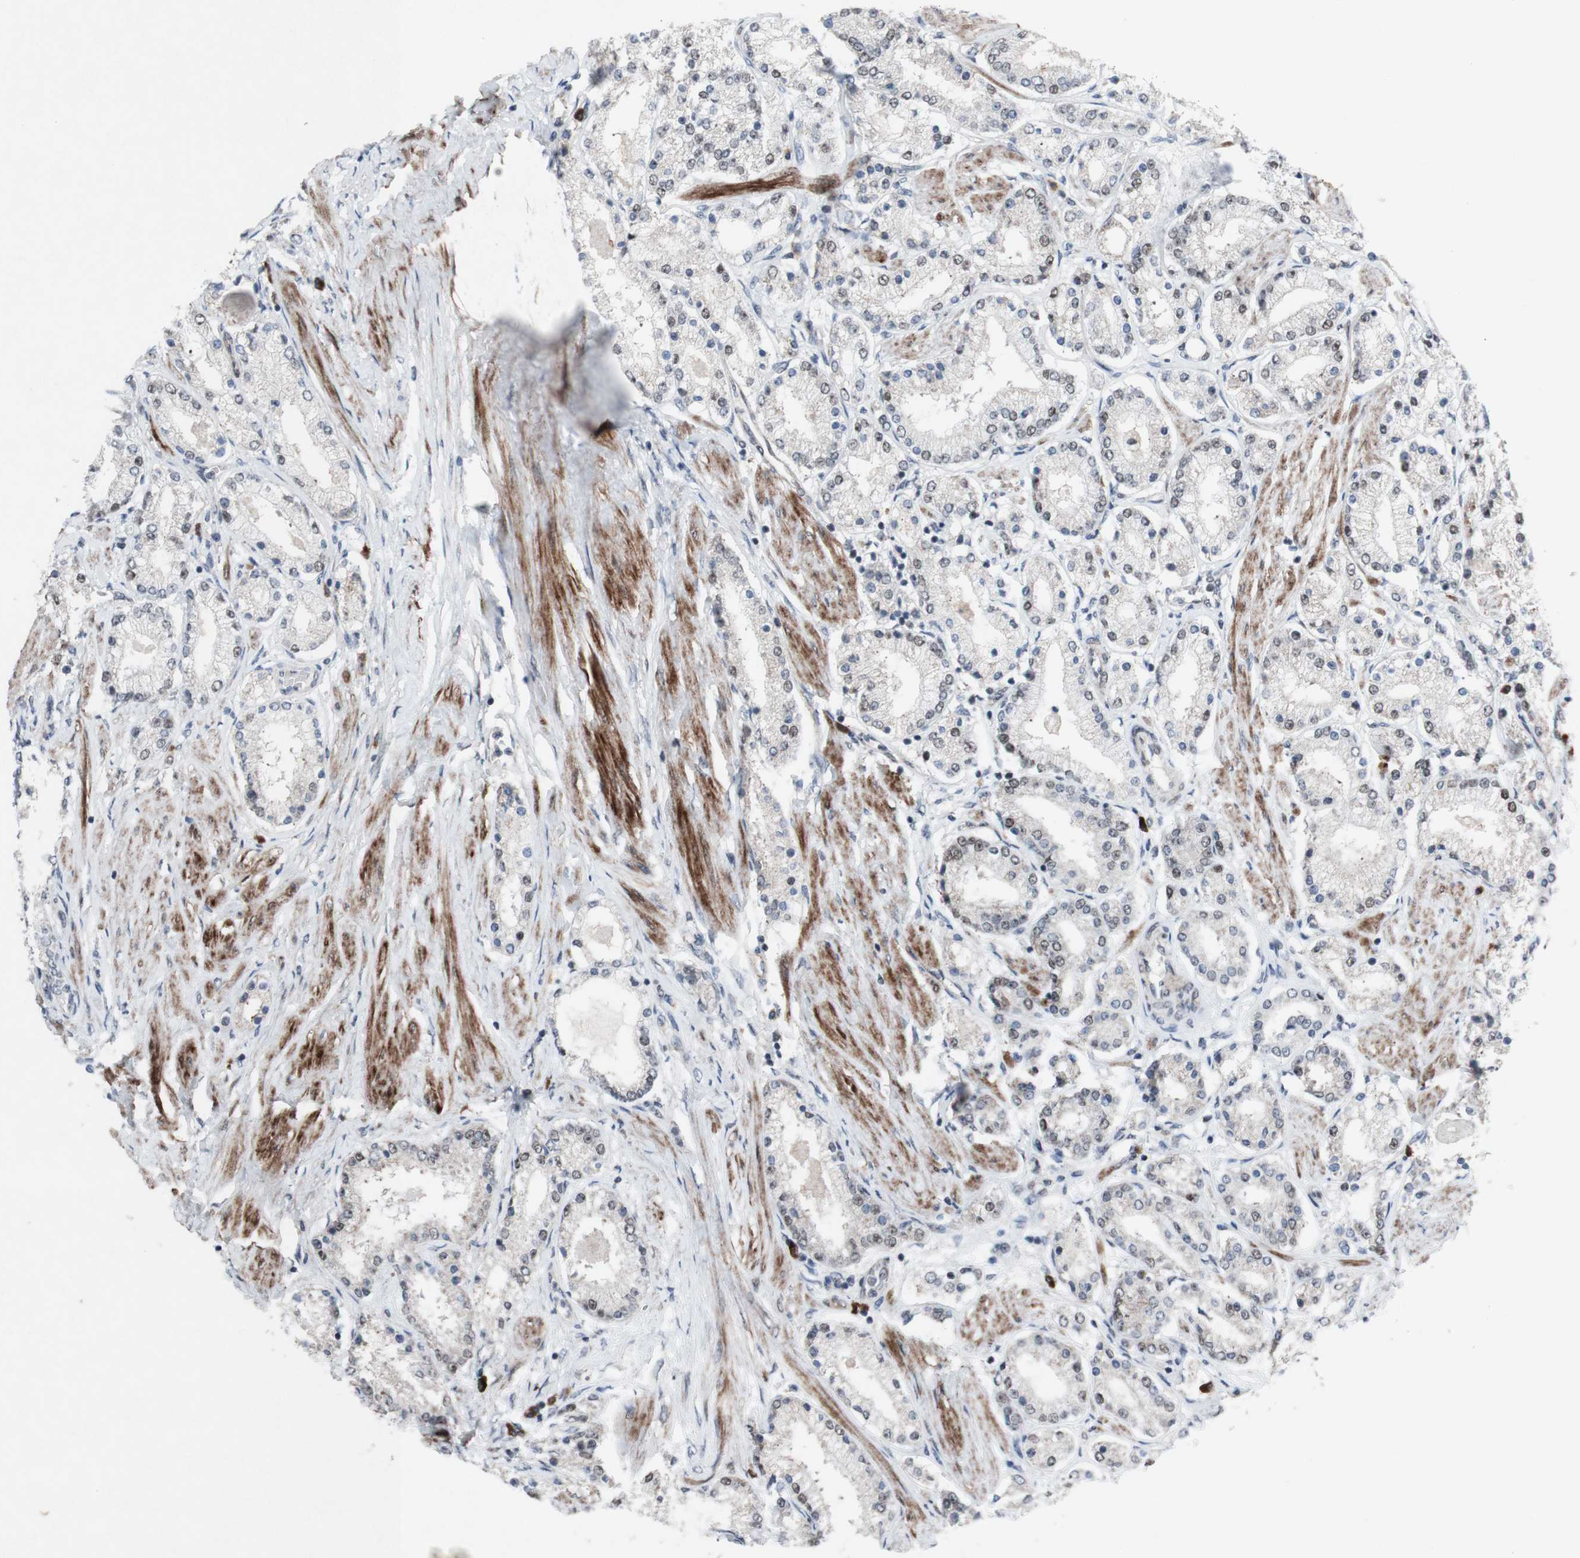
{"staining": {"intensity": "negative", "quantity": "none", "location": "none"}, "tissue": "prostate cancer", "cell_type": "Tumor cells", "image_type": "cancer", "snomed": [{"axis": "morphology", "description": "Adenocarcinoma, Low grade"}, {"axis": "topography", "description": "Prostate"}], "caption": "Human prostate adenocarcinoma (low-grade) stained for a protein using immunohistochemistry displays no positivity in tumor cells.", "gene": "POLR1A", "patient": {"sex": "male", "age": 63}}